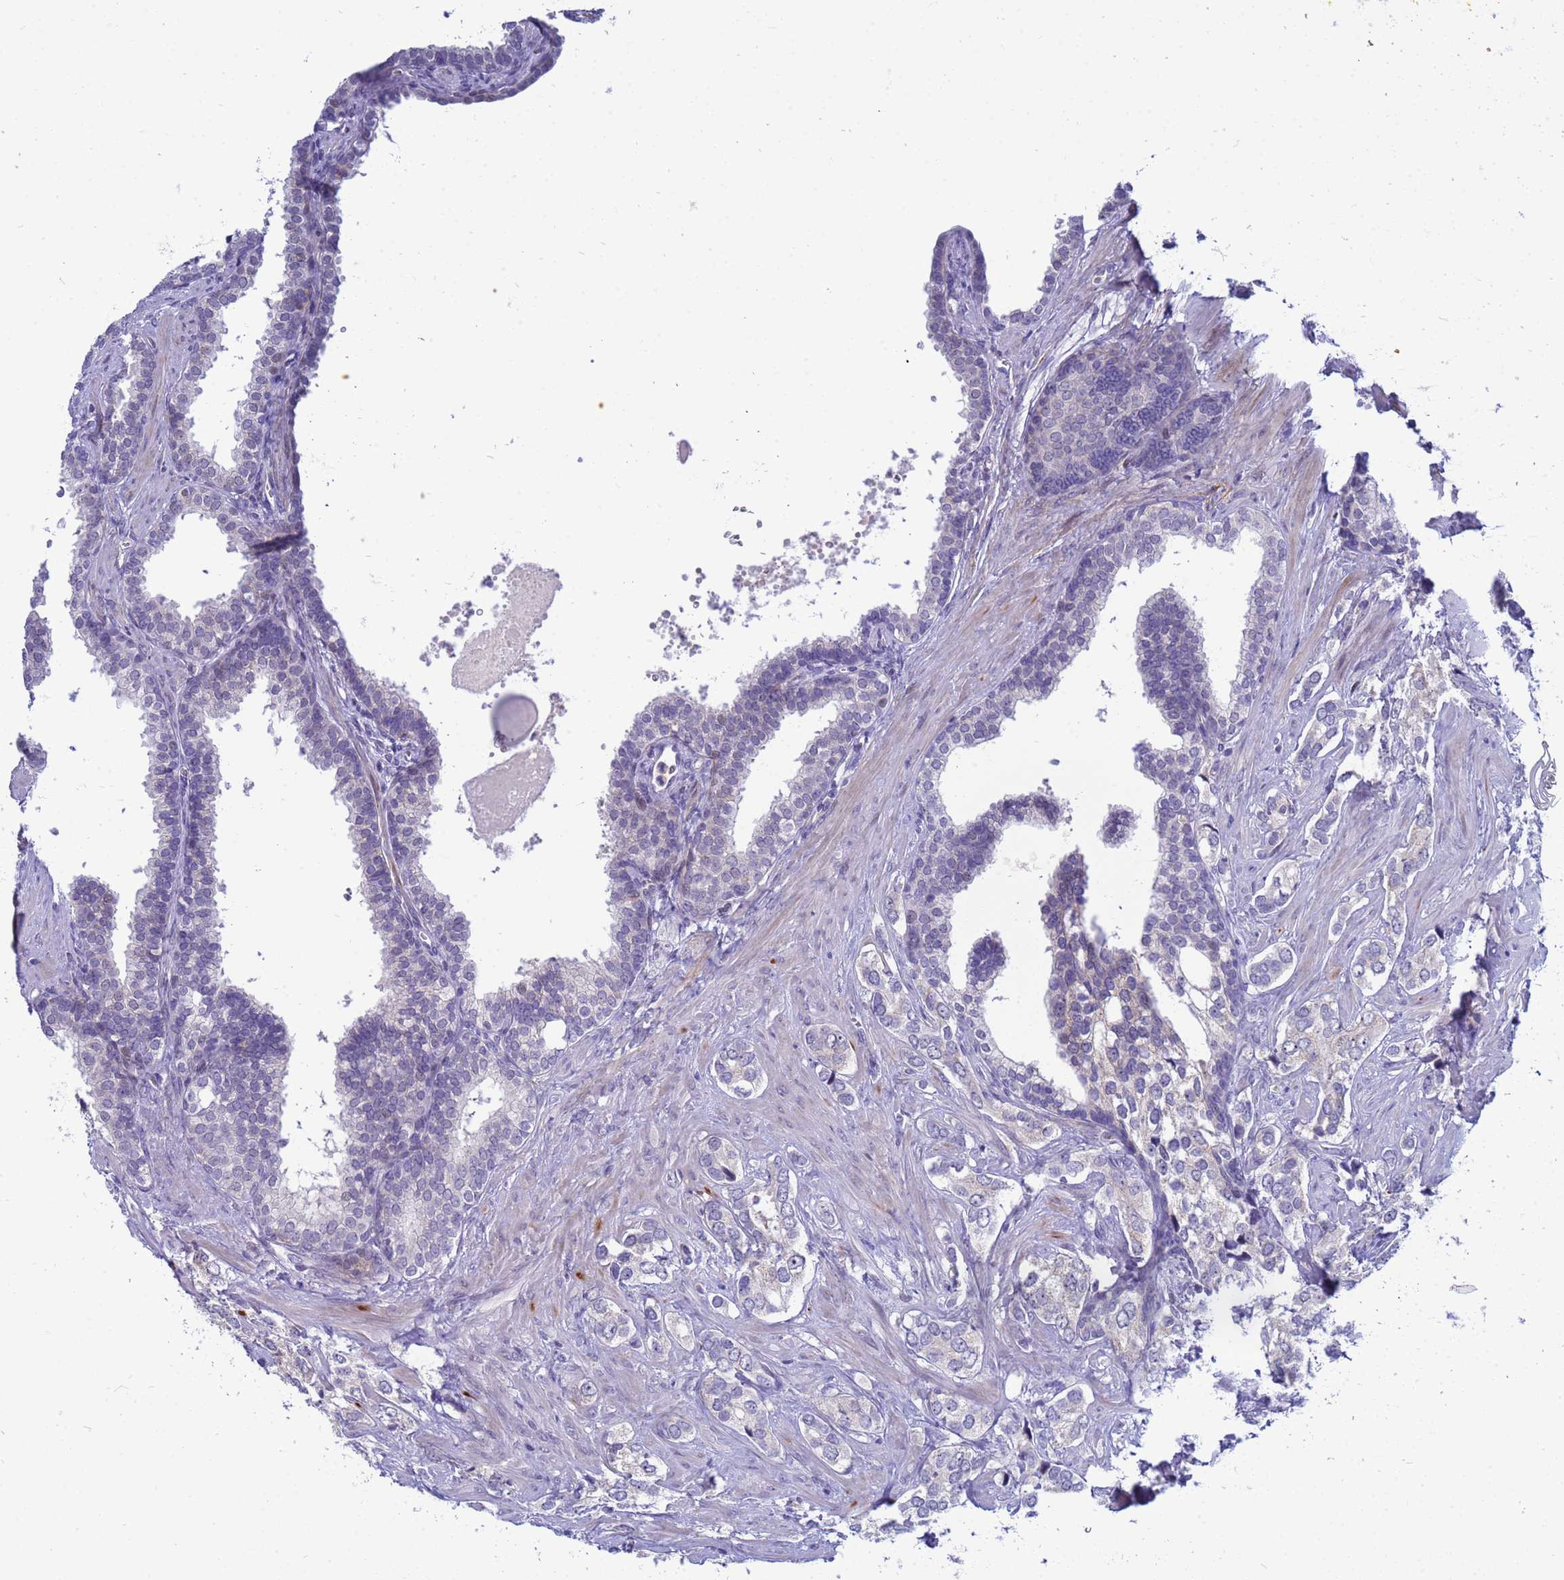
{"staining": {"intensity": "negative", "quantity": "none", "location": "none"}, "tissue": "prostate cancer", "cell_type": "Tumor cells", "image_type": "cancer", "snomed": [{"axis": "morphology", "description": "Adenocarcinoma, High grade"}, {"axis": "topography", "description": "Prostate"}], "caption": "Immunohistochemistry (IHC) image of neoplastic tissue: prostate cancer stained with DAB (3,3'-diaminobenzidine) exhibits no significant protein staining in tumor cells. Nuclei are stained in blue.", "gene": "LRATD1", "patient": {"sex": "male", "age": 66}}